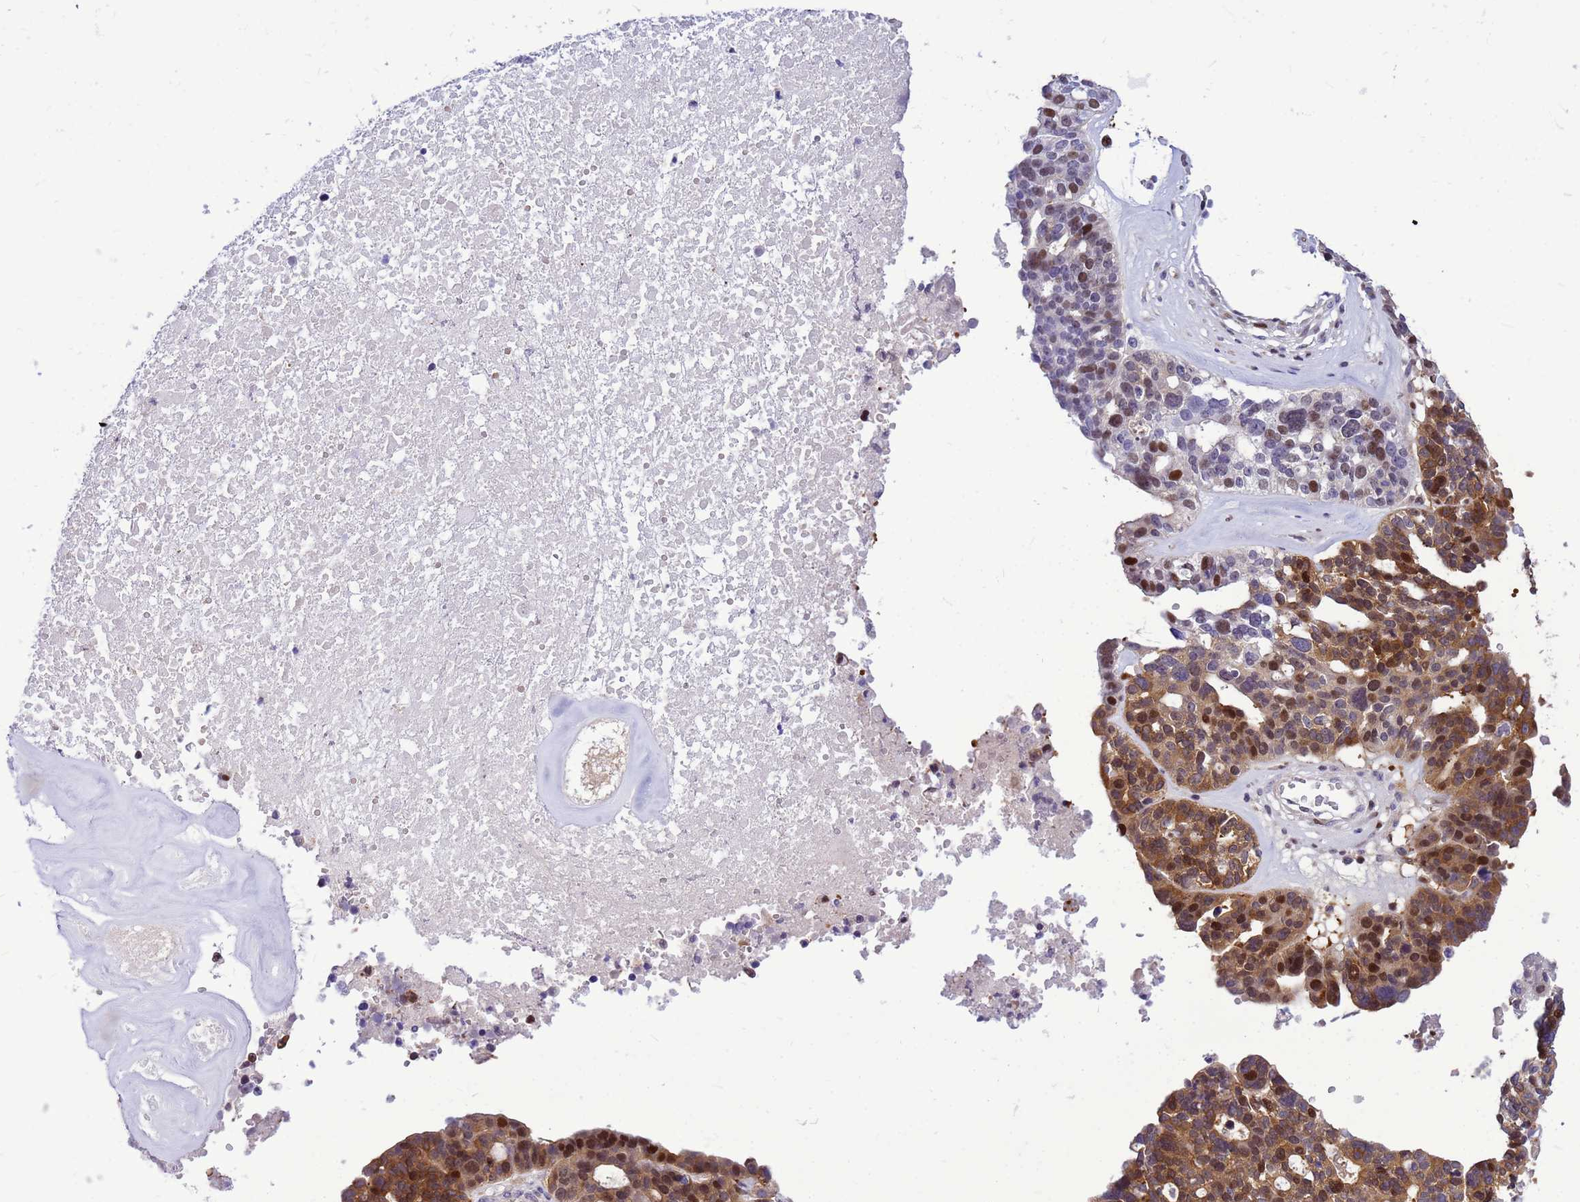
{"staining": {"intensity": "strong", "quantity": ">75%", "location": "cytoplasmic/membranous,nuclear"}, "tissue": "ovarian cancer", "cell_type": "Tumor cells", "image_type": "cancer", "snomed": [{"axis": "morphology", "description": "Cystadenocarcinoma, serous, NOS"}, {"axis": "topography", "description": "Ovary"}], "caption": "Immunohistochemistry histopathology image of human serous cystadenocarcinoma (ovarian) stained for a protein (brown), which displays high levels of strong cytoplasmic/membranous and nuclear staining in about >75% of tumor cells.", "gene": "ADAMTS7", "patient": {"sex": "female", "age": 59}}